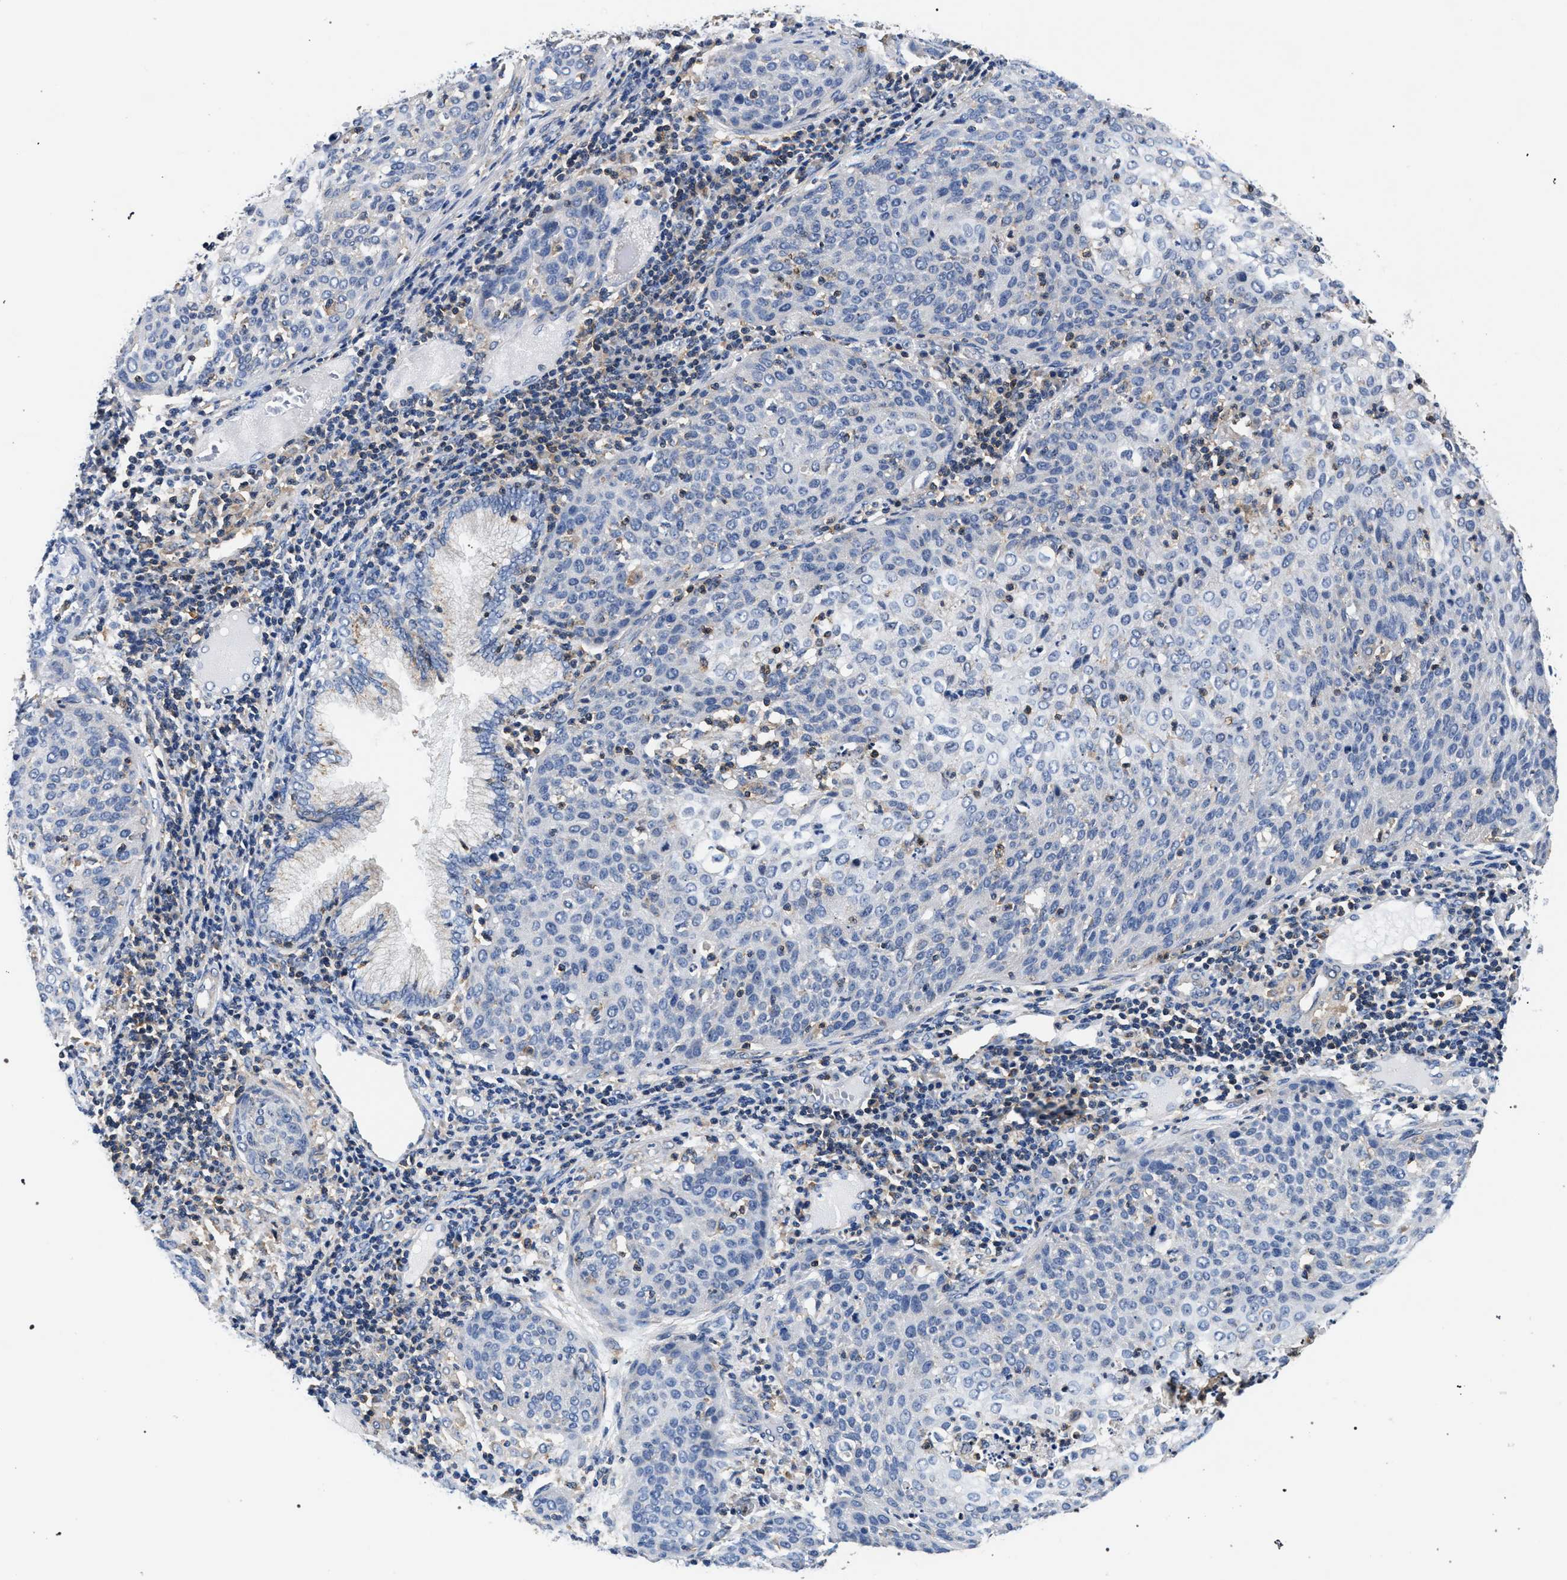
{"staining": {"intensity": "negative", "quantity": "none", "location": "none"}, "tissue": "cervical cancer", "cell_type": "Tumor cells", "image_type": "cancer", "snomed": [{"axis": "morphology", "description": "Squamous cell carcinoma, NOS"}, {"axis": "topography", "description": "Cervix"}], "caption": "Human cervical cancer stained for a protein using IHC reveals no positivity in tumor cells.", "gene": "LASP1", "patient": {"sex": "female", "age": 38}}